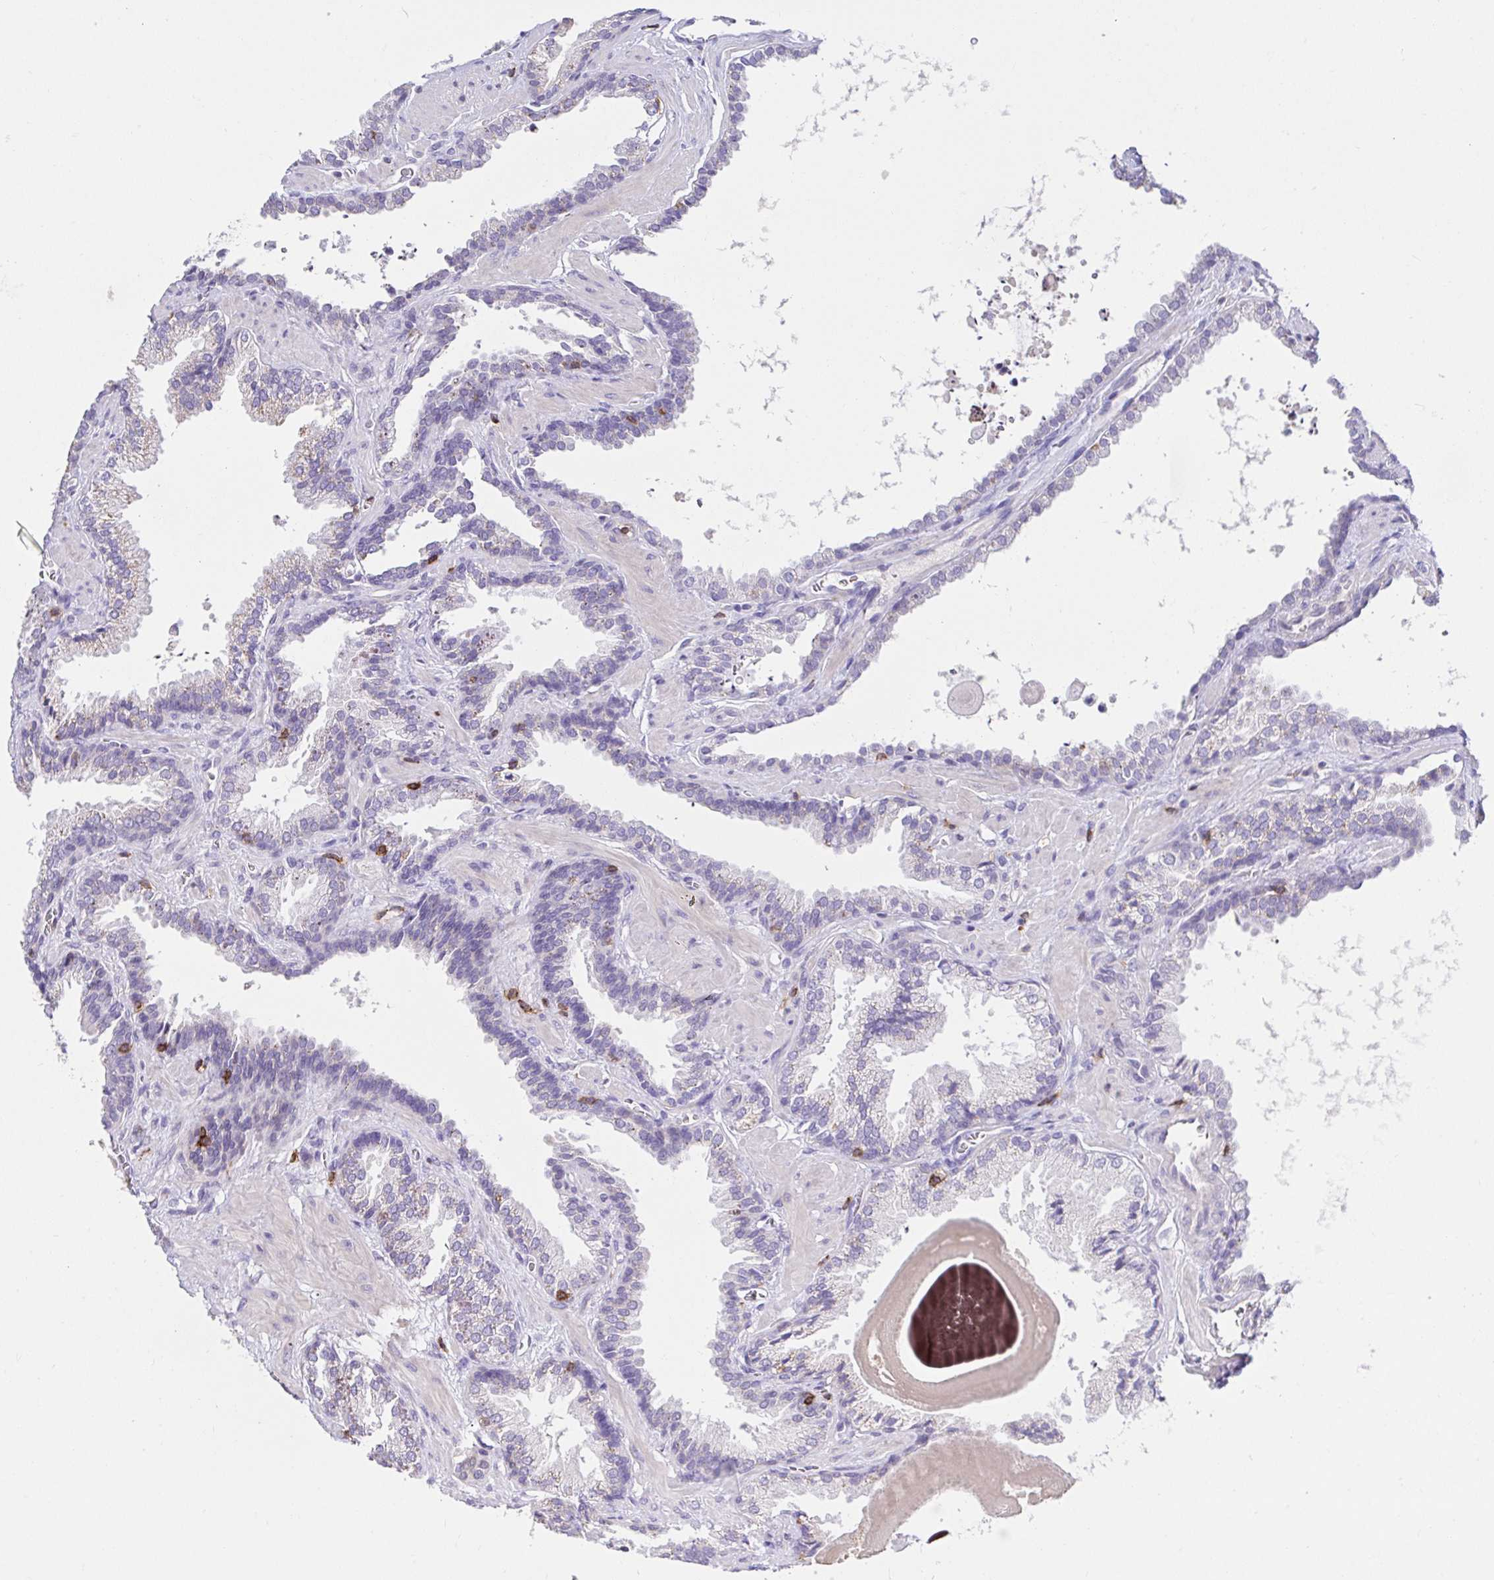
{"staining": {"intensity": "negative", "quantity": "none", "location": "none"}, "tissue": "prostate cancer", "cell_type": "Tumor cells", "image_type": "cancer", "snomed": [{"axis": "morphology", "description": "Adenocarcinoma, Low grade"}, {"axis": "topography", "description": "Prostate"}], "caption": "This is an IHC micrograph of human prostate cancer. There is no positivity in tumor cells.", "gene": "SKAP1", "patient": {"sex": "male", "age": 67}}